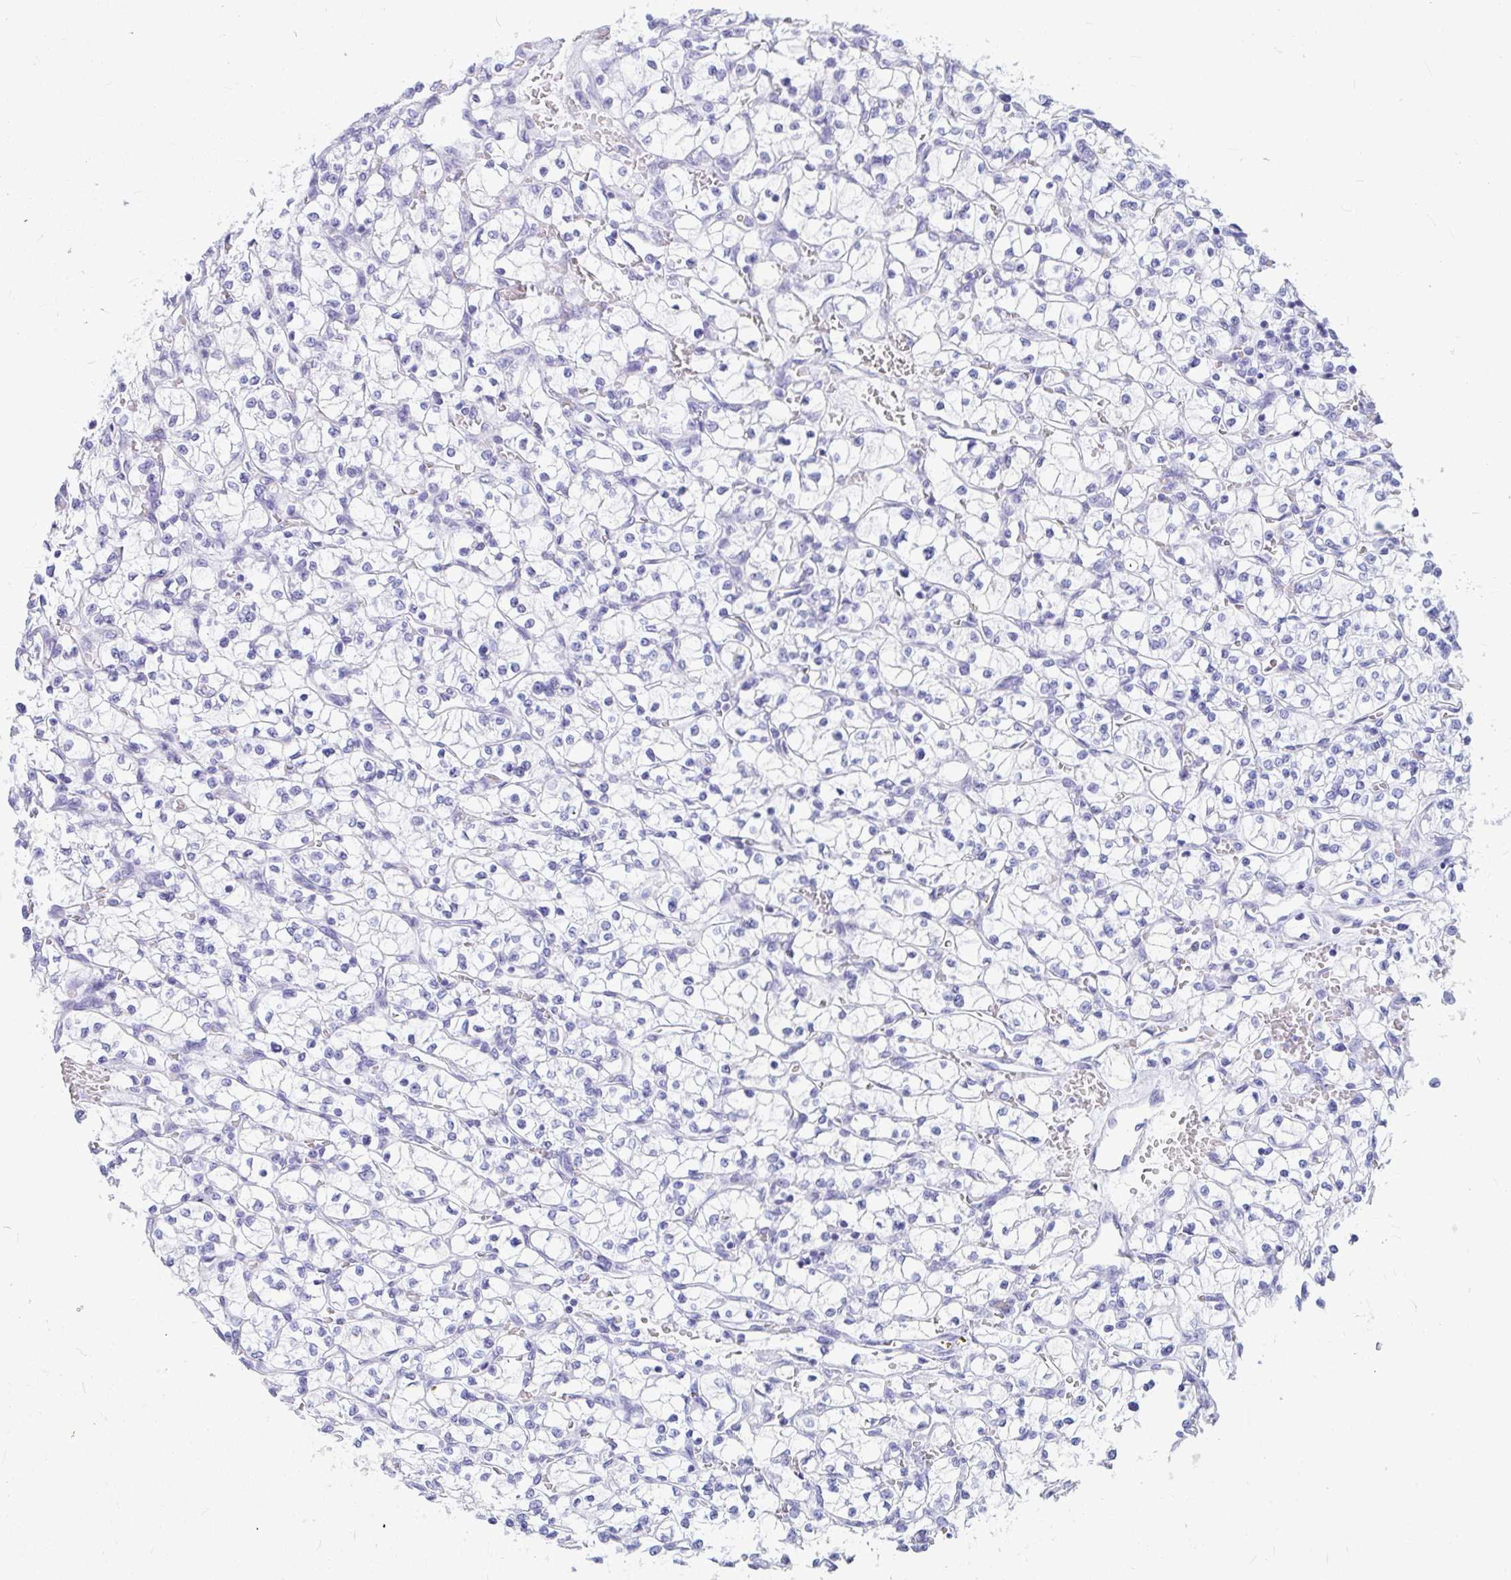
{"staining": {"intensity": "negative", "quantity": "none", "location": "none"}, "tissue": "renal cancer", "cell_type": "Tumor cells", "image_type": "cancer", "snomed": [{"axis": "morphology", "description": "Adenocarcinoma, NOS"}, {"axis": "topography", "description": "Kidney"}], "caption": "This is an immunohistochemistry photomicrograph of adenocarcinoma (renal). There is no staining in tumor cells.", "gene": "OR5J2", "patient": {"sex": "female", "age": 64}}